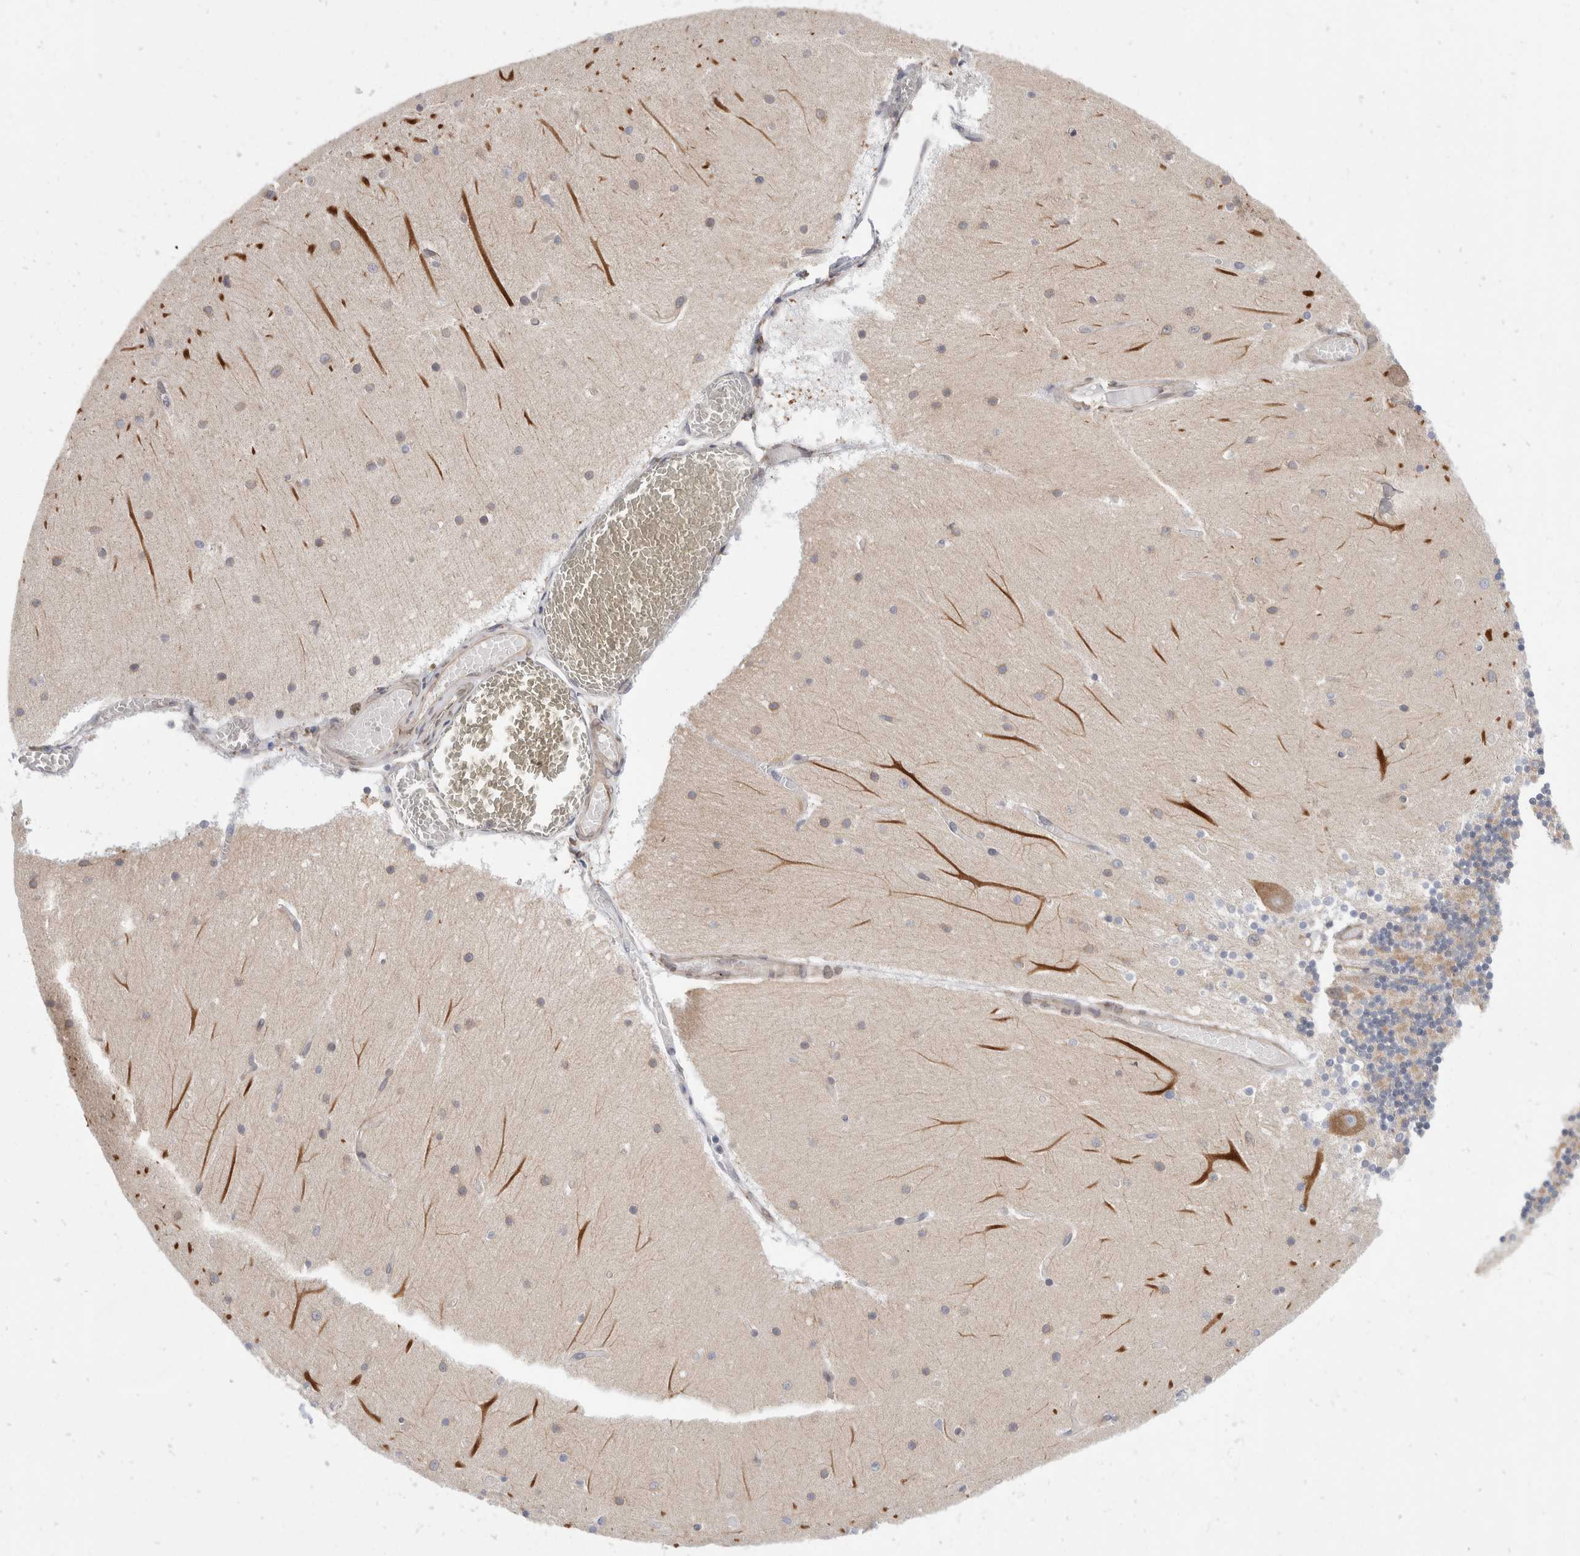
{"staining": {"intensity": "weak", "quantity": "<25%", "location": "cytoplasmic/membranous"}, "tissue": "cerebellum", "cell_type": "Cells in granular layer", "image_type": "normal", "snomed": [{"axis": "morphology", "description": "Normal tissue, NOS"}, {"axis": "topography", "description": "Cerebellum"}], "caption": "DAB immunohistochemical staining of normal cerebellum shows no significant staining in cells in granular layer.", "gene": "TMEM245", "patient": {"sex": "female", "age": 28}}